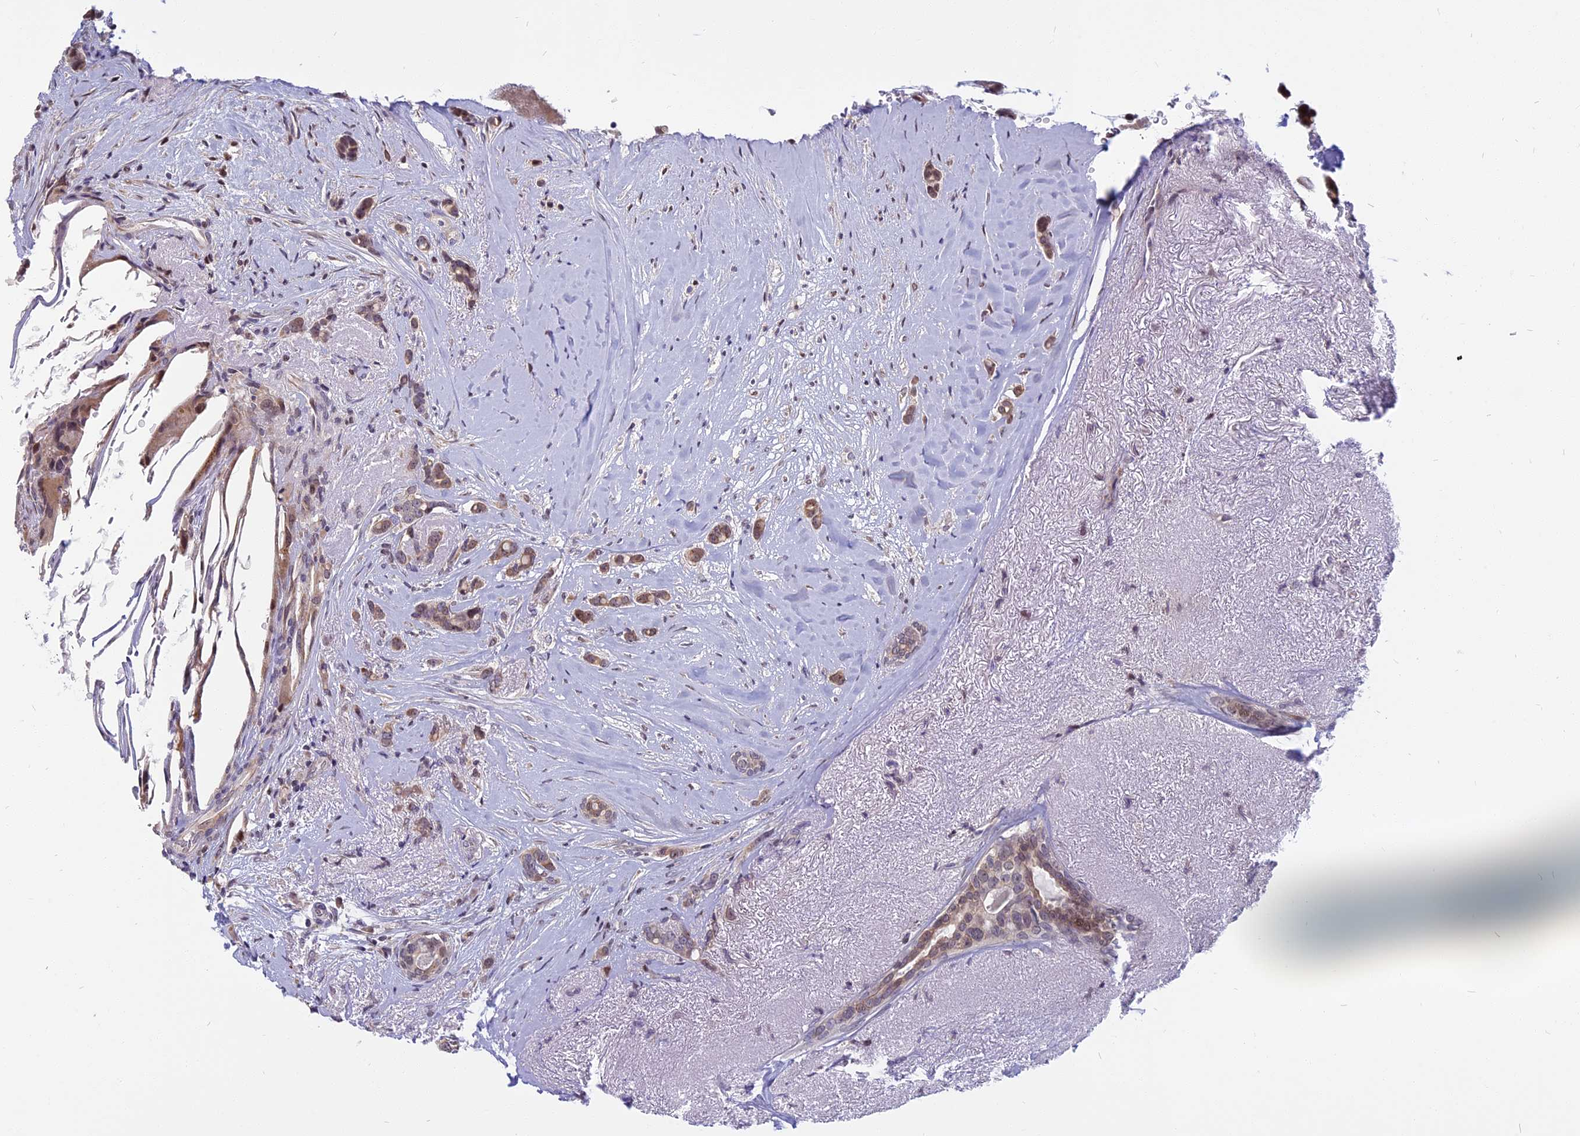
{"staining": {"intensity": "weak", "quantity": "25%-75%", "location": "cytoplasmic/membranous,nuclear"}, "tissue": "breast cancer", "cell_type": "Tumor cells", "image_type": "cancer", "snomed": [{"axis": "morphology", "description": "Lobular carcinoma"}, {"axis": "topography", "description": "Breast"}], "caption": "An image of breast cancer (lobular carcinoma) stained for a protein demonstrates weak cytoplasmic/membranous and nuclear brown staining in tumor cells.", "gene": "CCDC113", "patient": {"sex": "female", "age": 51}}